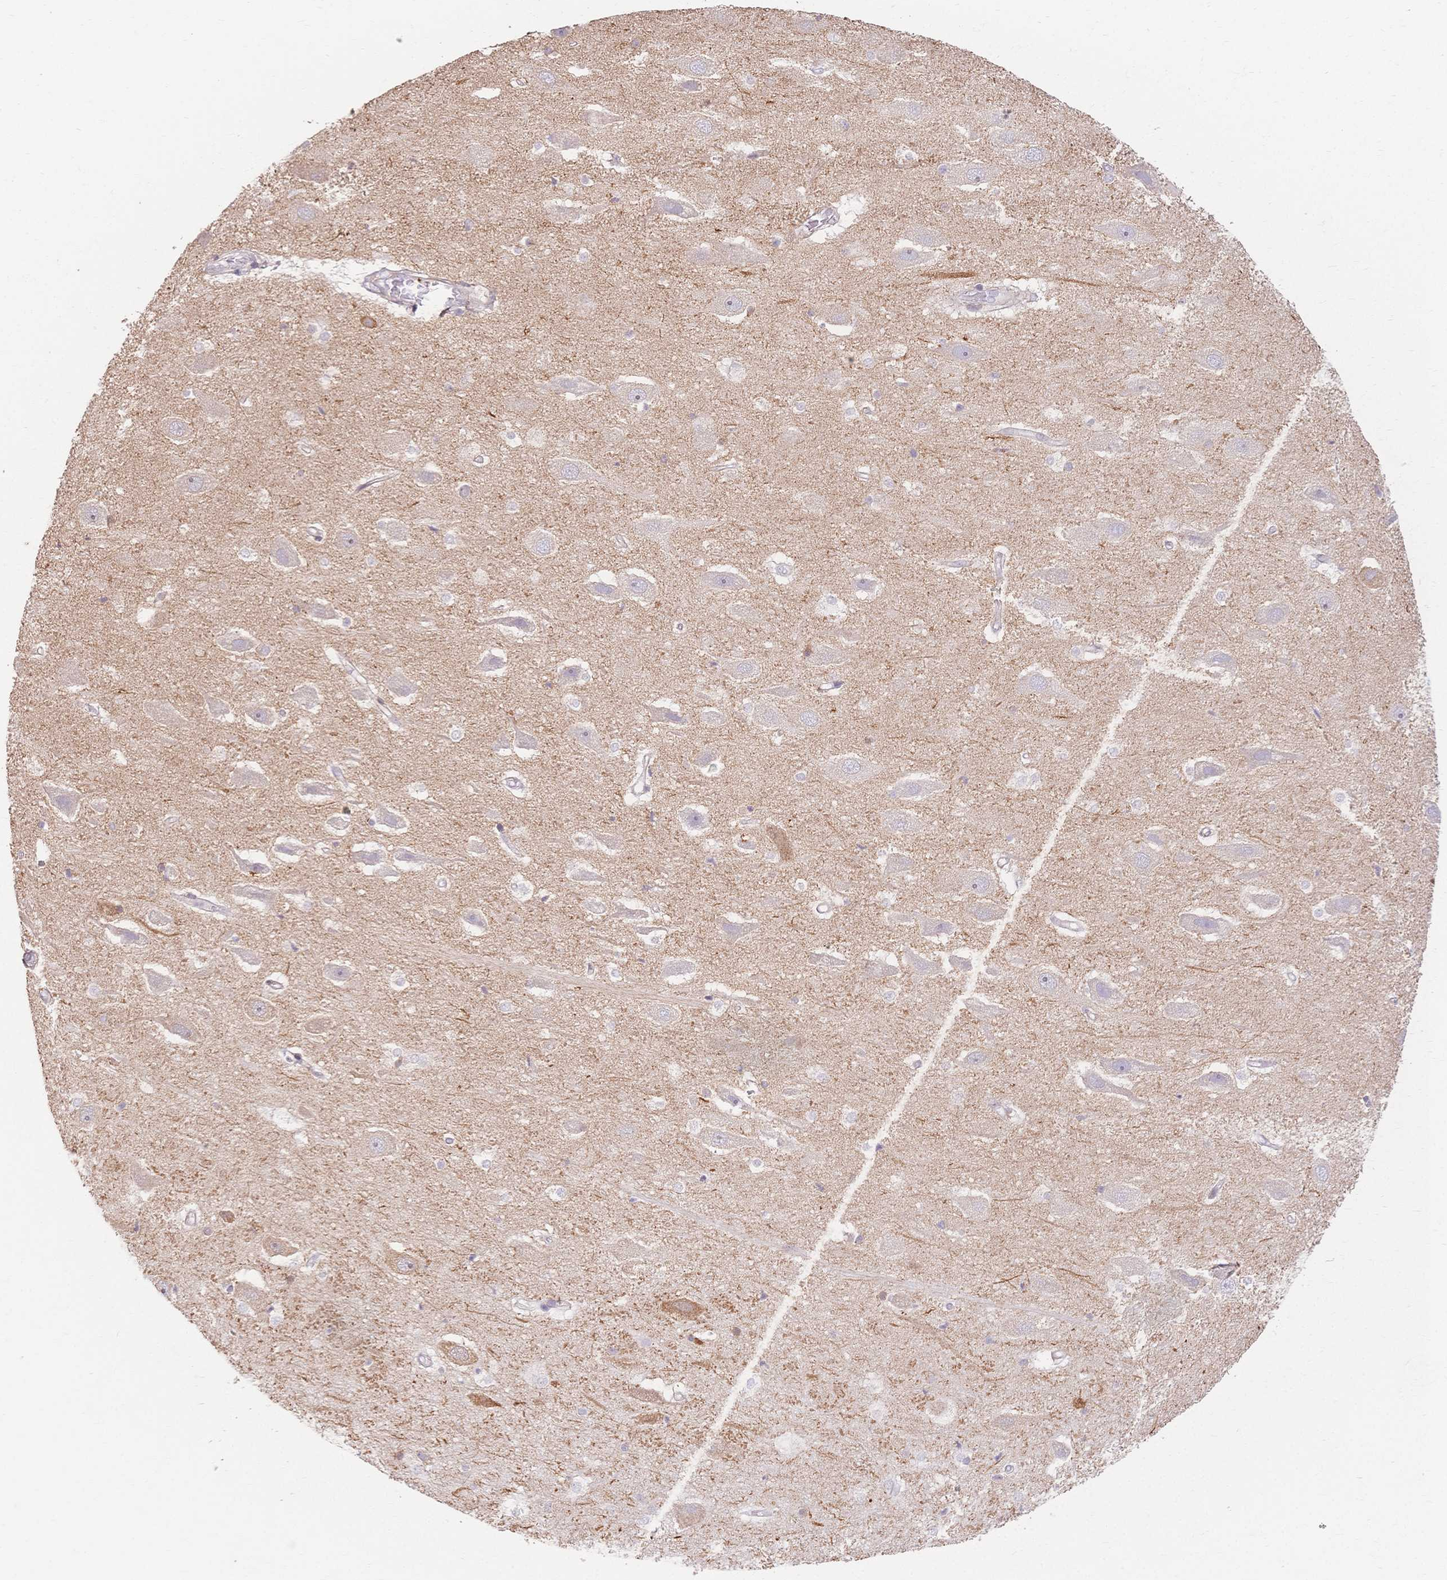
{"staining": {"intensity": "weak", "quantity": "25%-75%", "location": "cytoplasmic/membranous"}, "tissue": "hippocampus", "cell_type": "Glial cells", "image_type": "normal", "snomed": [{"axis": "morphology", "description": "Normal tissue, NOS"}, {"axis": "topography", "description": "Hippocampus"}], "caption": "Human hippocampus stained for a protein (brown) exhibits weak cytoplasmic/membranous positive expression in approximately 25%-75% of glial cells.", "gene": "HS3ST5", "patient": {"sex": "male", "age": 26}}